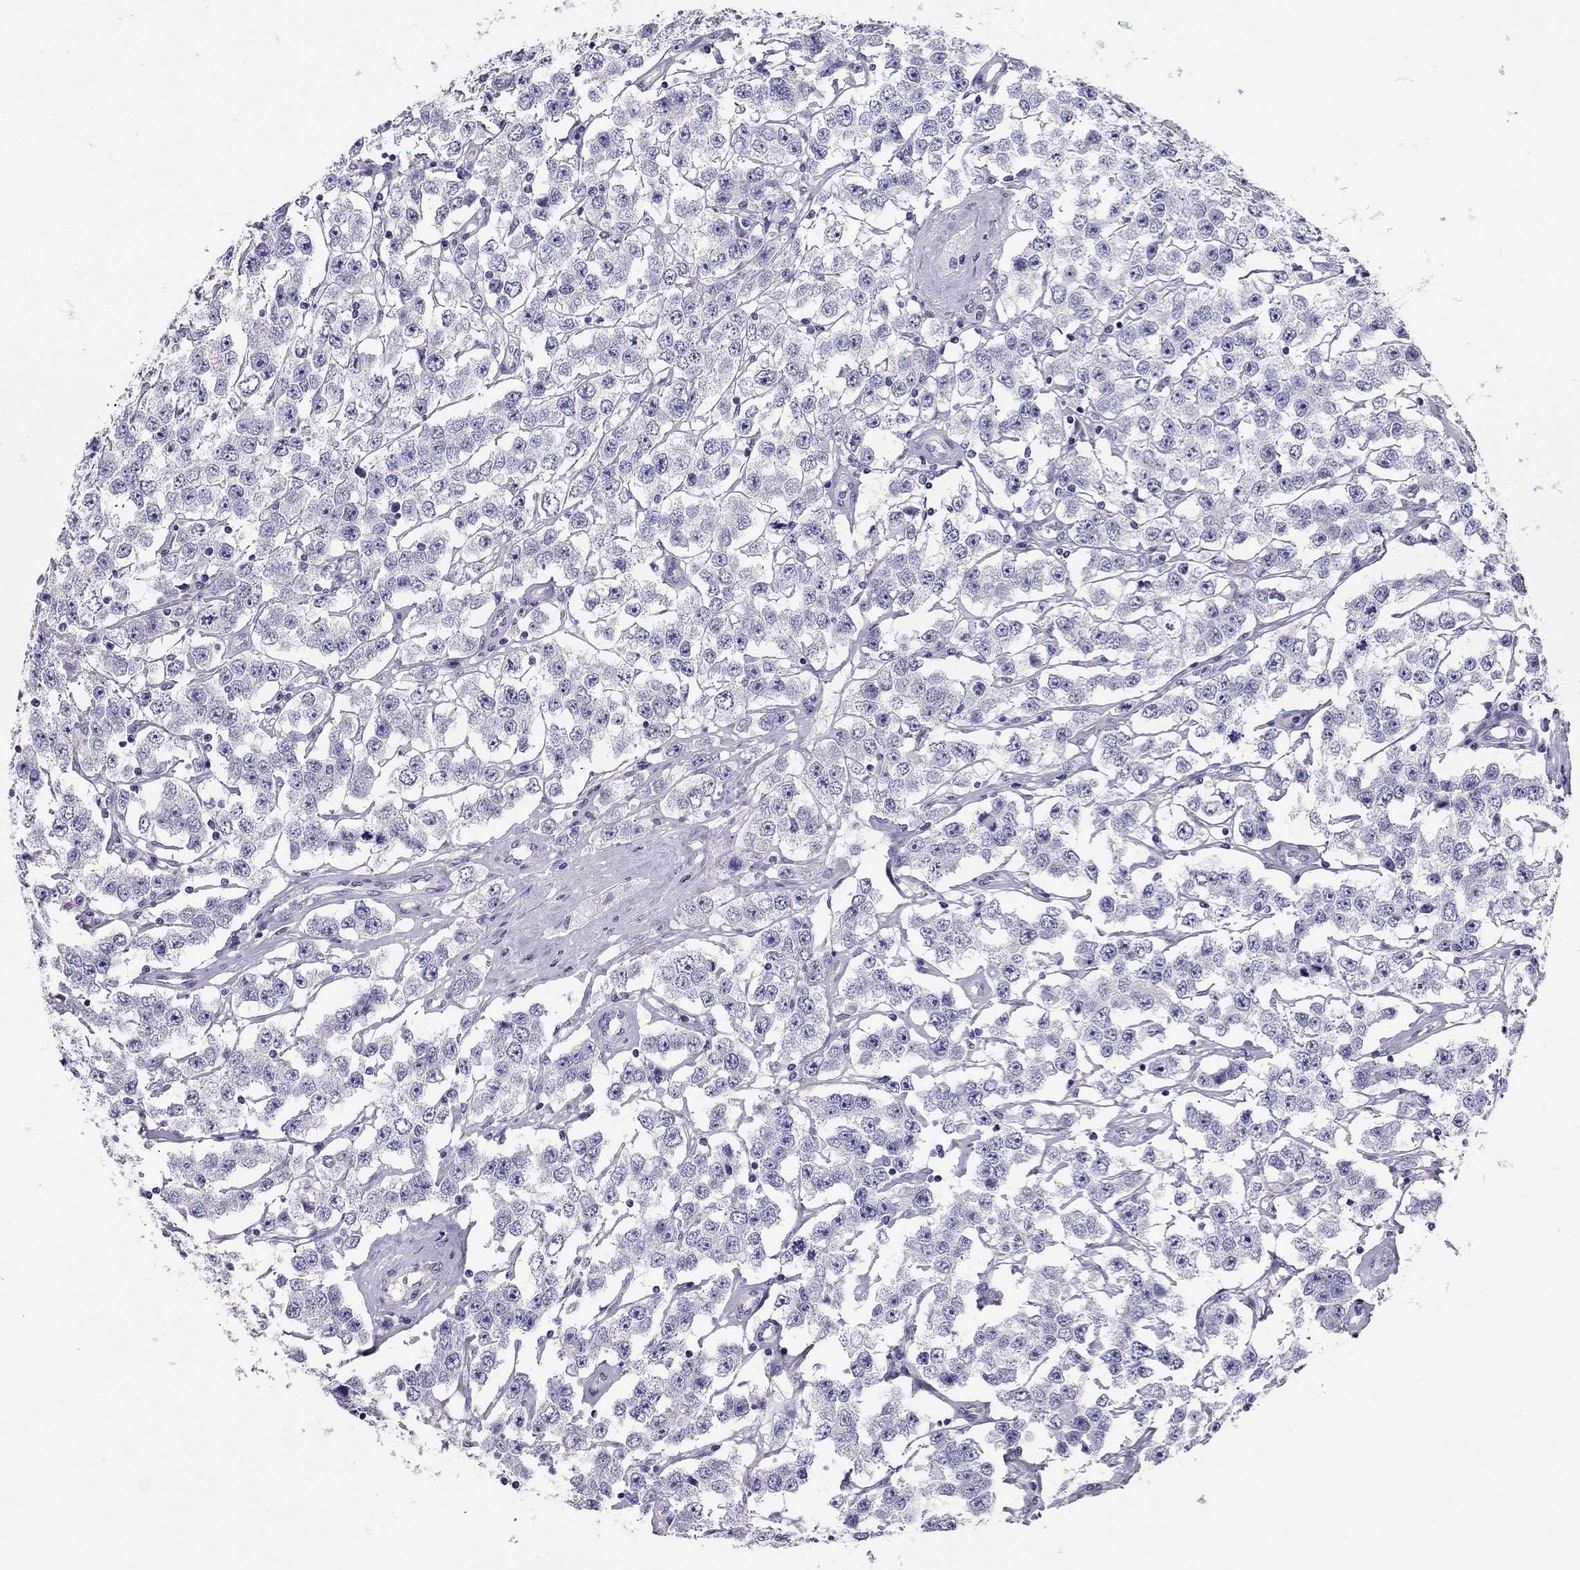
{"staining": {"intensity": "negative", "quantity": "none", "location": "none"}, "tissue": "testis cancer", "cell_type": "Tumor cells", "image_type": "cancer", "snomed": [{"axis": "morphology", "description": "Seminoma, NOS"}, {"axis": "topography", "description": "Testis"}], "caption": "Testis seminoma was stained to show a protein in brown. There is no significant staining in tumor cells.", "gene": "SCARB1", "patient": {"sex": "male", "age": 52}}